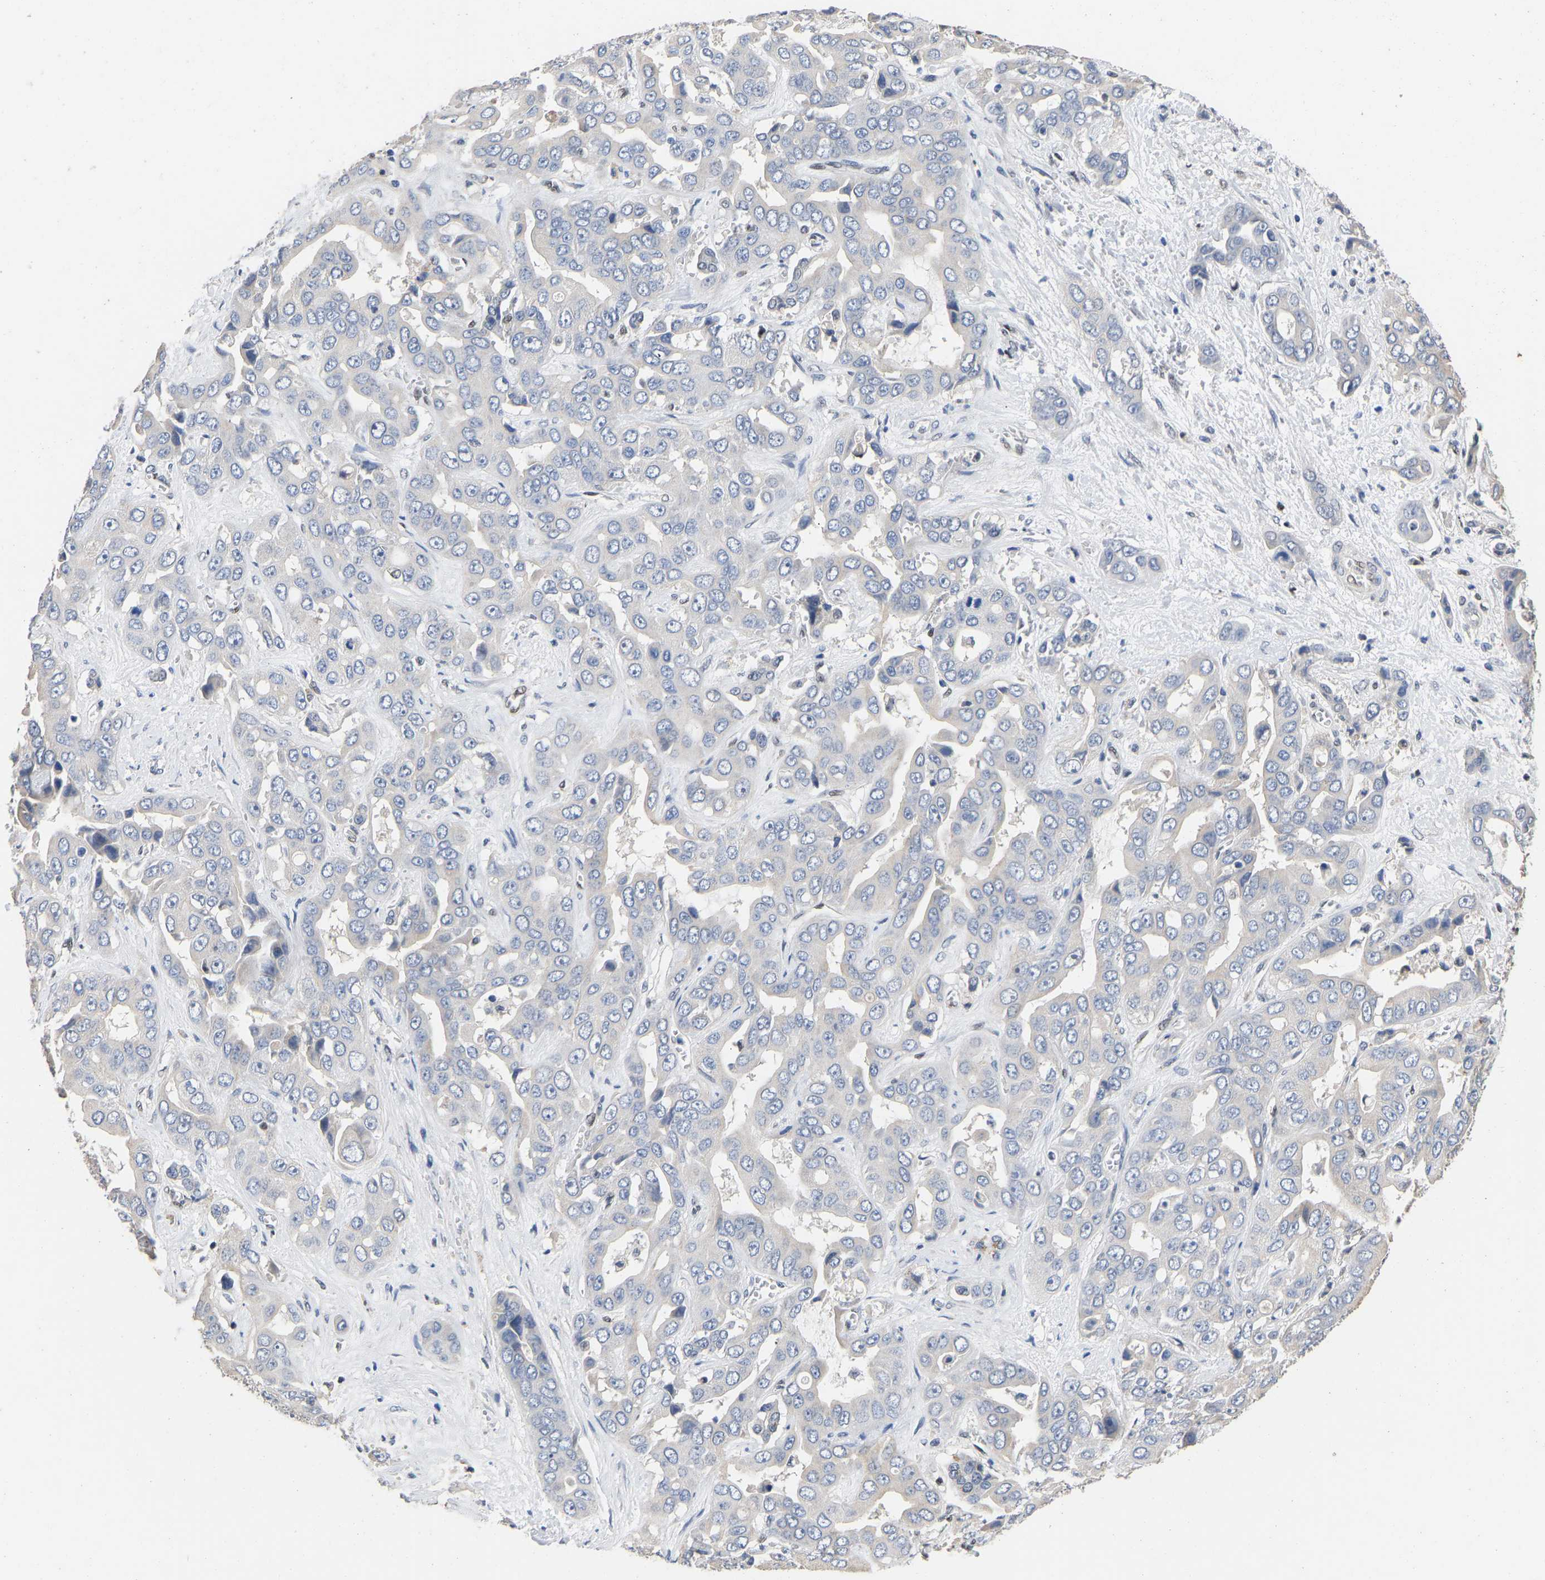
{"staining": {"intensity": "negative", "quantity": "none", "location": "none"}, "tissue": "liver cancer", "cell_type": "Tumor cells", "image_type": "cancer", "snomed": [{"axis": "morphology", "description": "Cholangiocarcinoma"}, {"axis": "topography", "description": "Liver"}], "caption": "This is an immunohistochemistry photomicrograph of liver cancer (cholangiocarcinoma). There is no staining in tumor cells.", "gene": "QKI", "patient": {"sex": "female", "age": 52}}